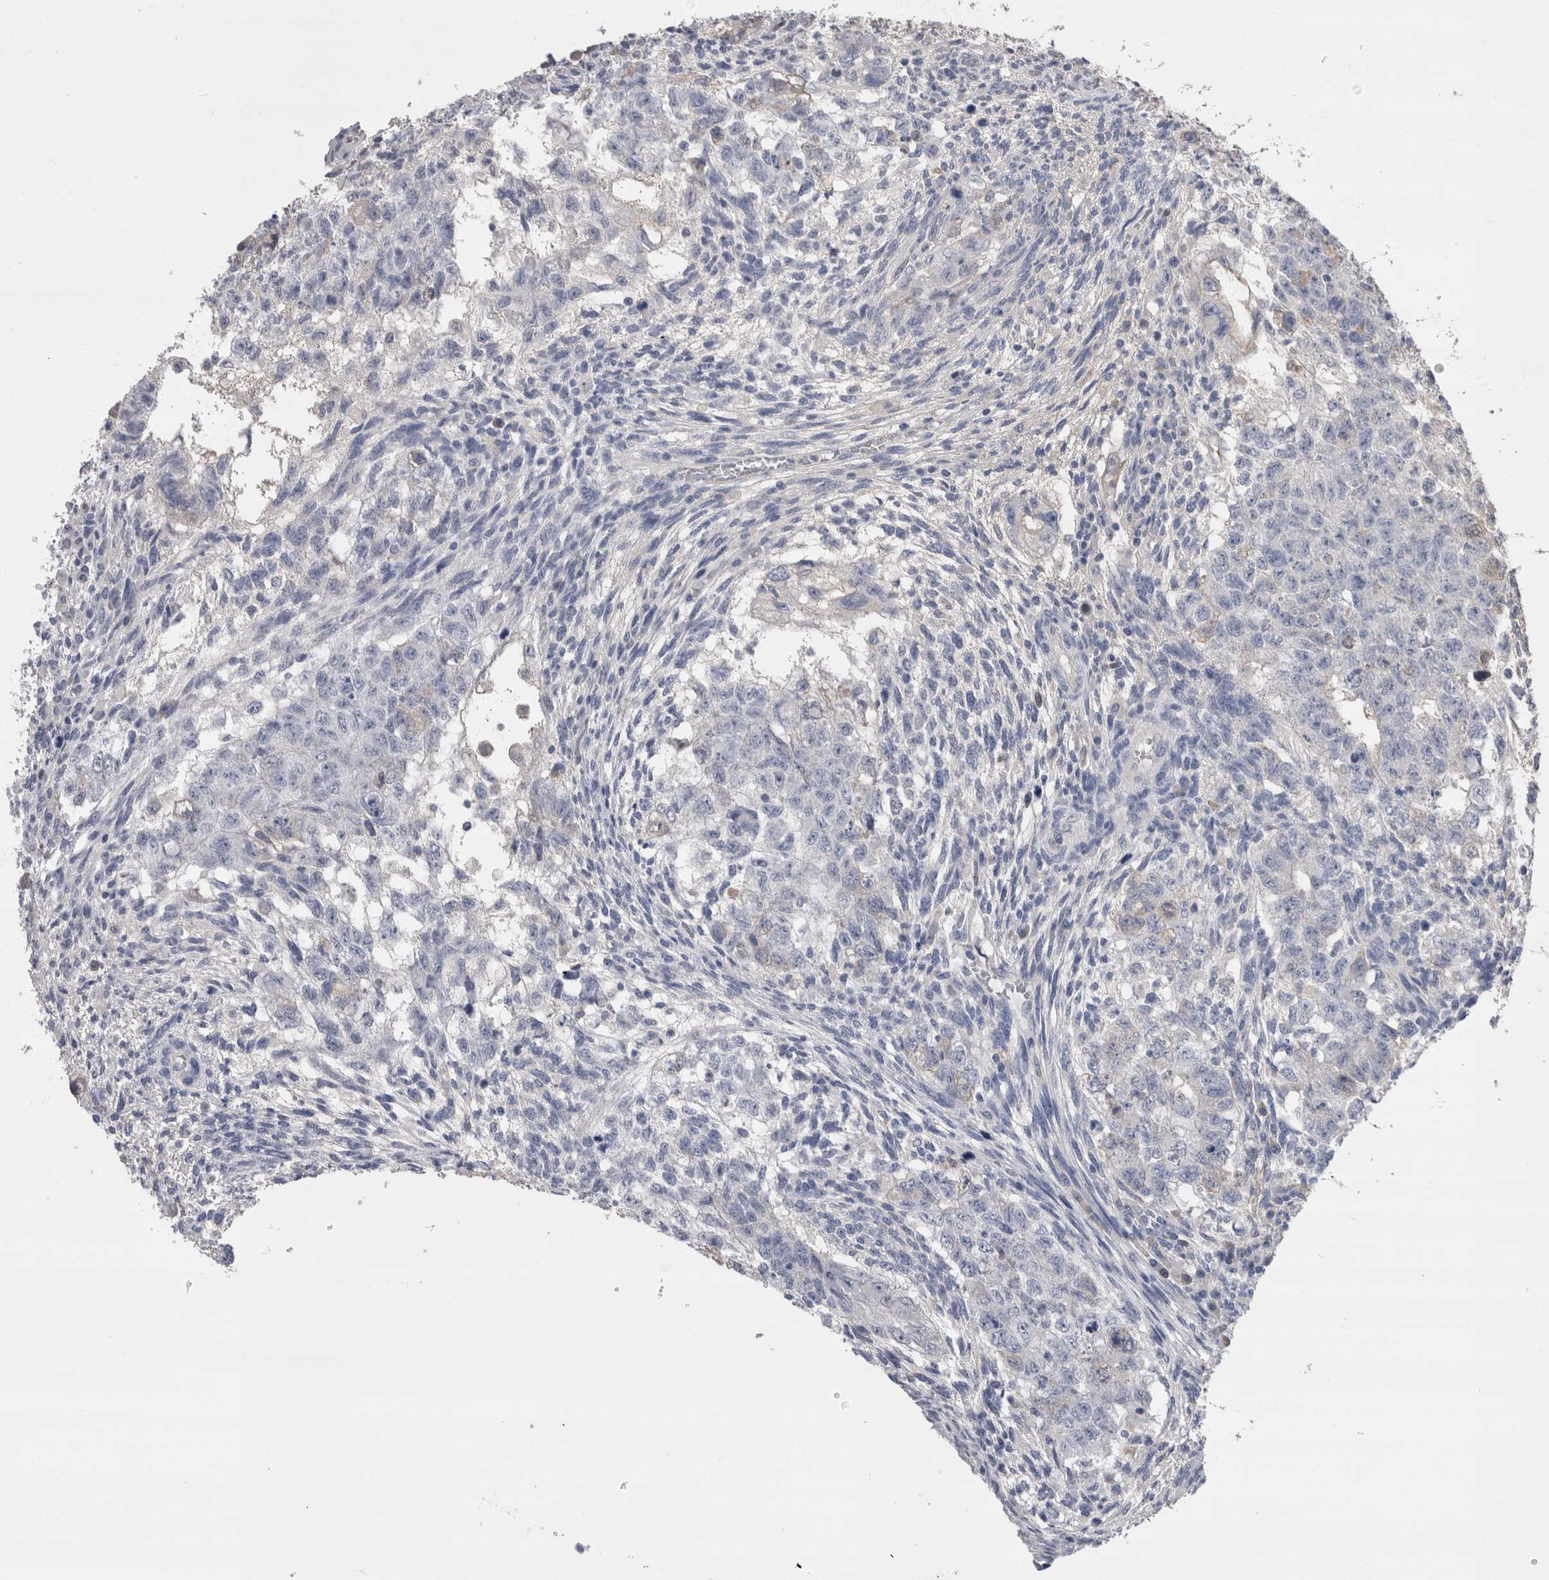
{"staining": {"intensity": "negative", "quantity": "none", "location": "none"}, "tissue": "testis cancer", "cell_type": "Tumor cells", "image_type": "cancer", "snomed": [{"axis": "morphology", "description": "Normal tissue, NOS"}, {"axis": "morphology", "description": "Carcinoma, Embryonal, NOS"}, {"axis": "topography", "description": "Testis"}], "caption": "Immunohistochemical staining of embryonal carcinoma (testis) displays no significant positivity in tumor cells.", "gene": "REG1A", "patient": {"sex": "male", "age": 36}}